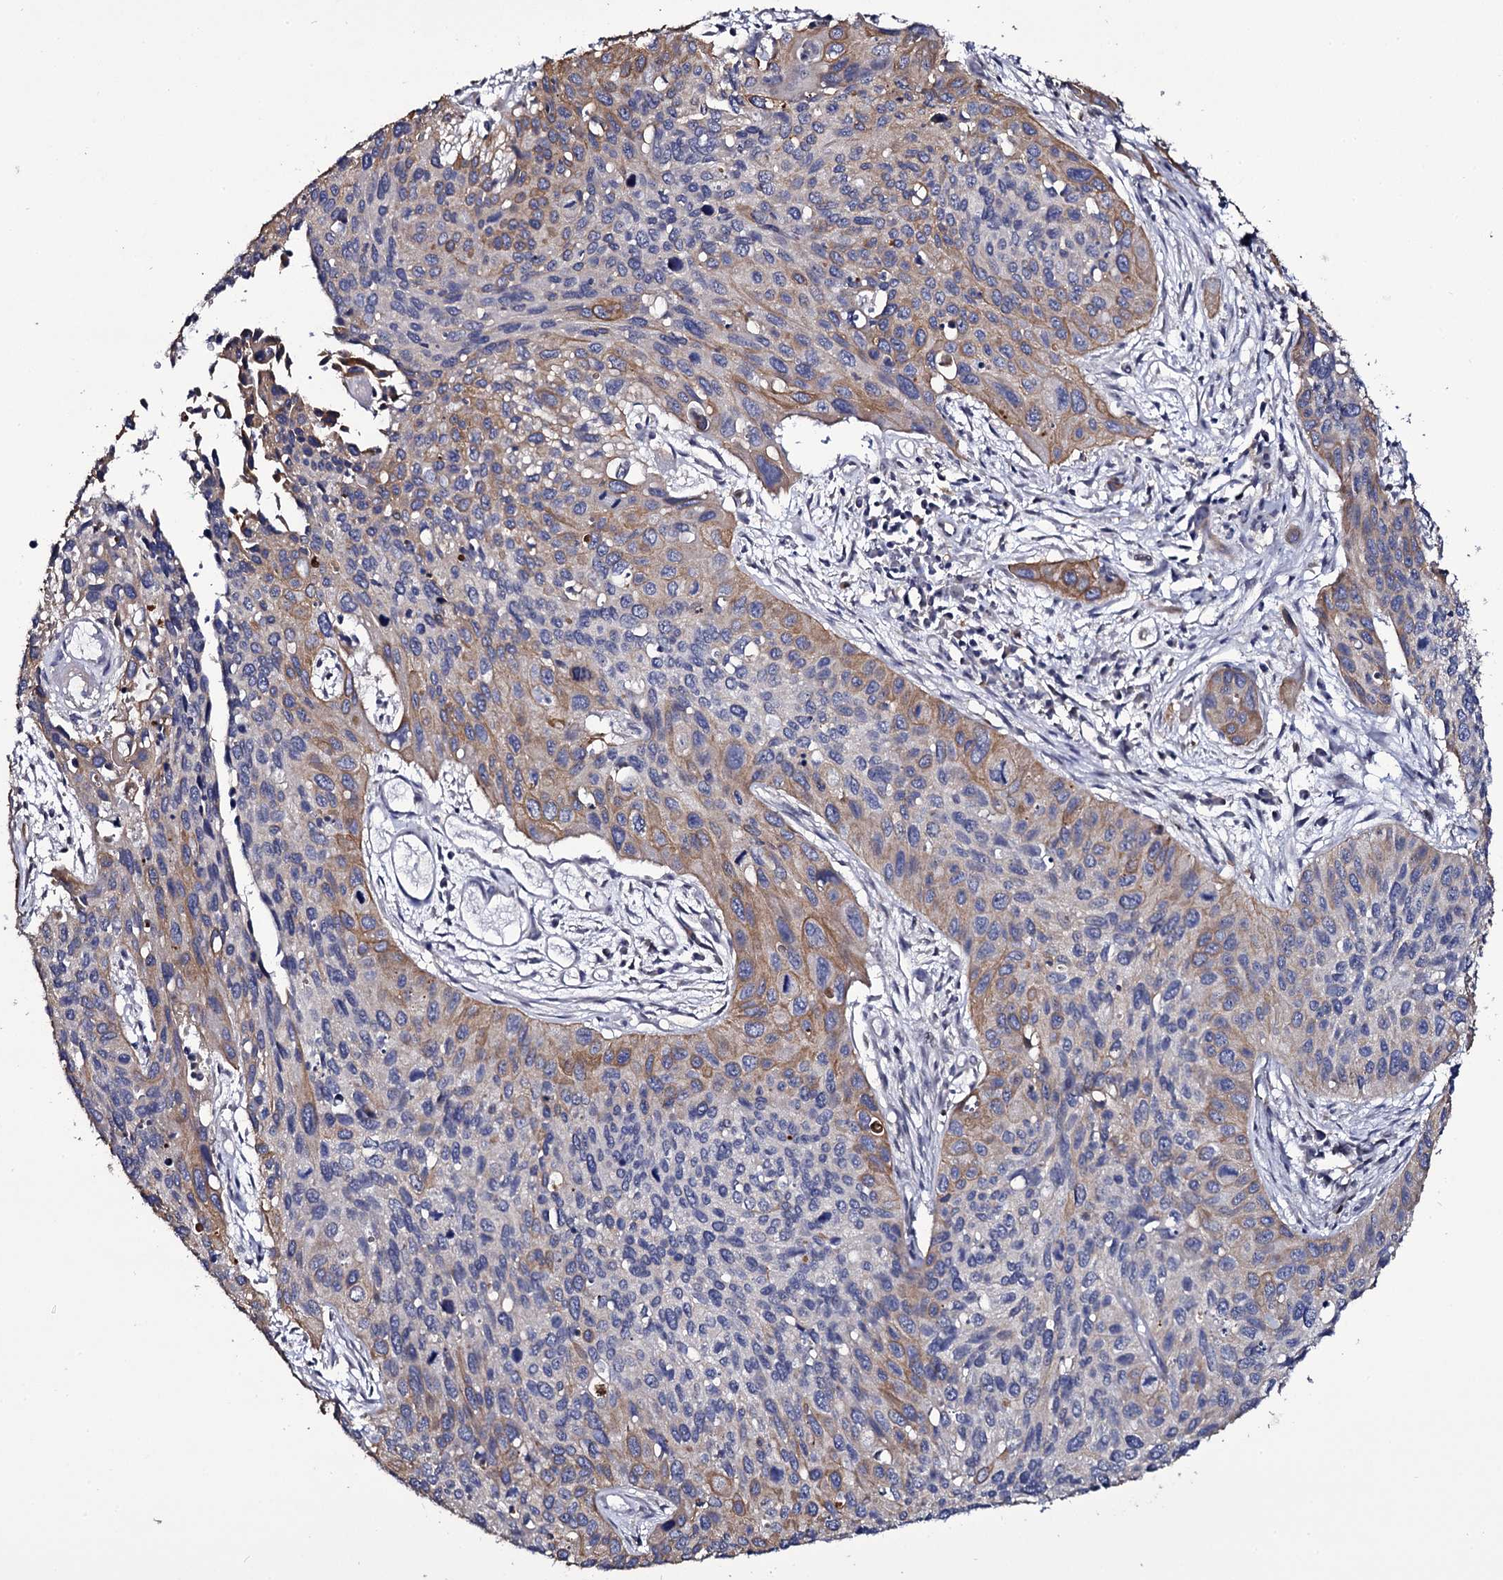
{"staining": {"intensity": "moderate", "quantity": "25%-75%", "location": "cytoplasmic/membranous"}, "tissue": "cervical cancer", "cell_type": "Tumor cells", "image_type": "cancer", "snomed": [{"axis": "morphology", "description": "Squamous cell carcinoma, NOS"}, {"axis": "topography", "description": "Cervix"}], "caption": "IHC image of cervical cancer stained for a protein (brown), which demonstrates medium levels of moderate cytoplasmic/membranous expression in about 25%-75% of tumor cells.", "gene": "CRYL1", "patient": {"sex": "female", "age": 55}}